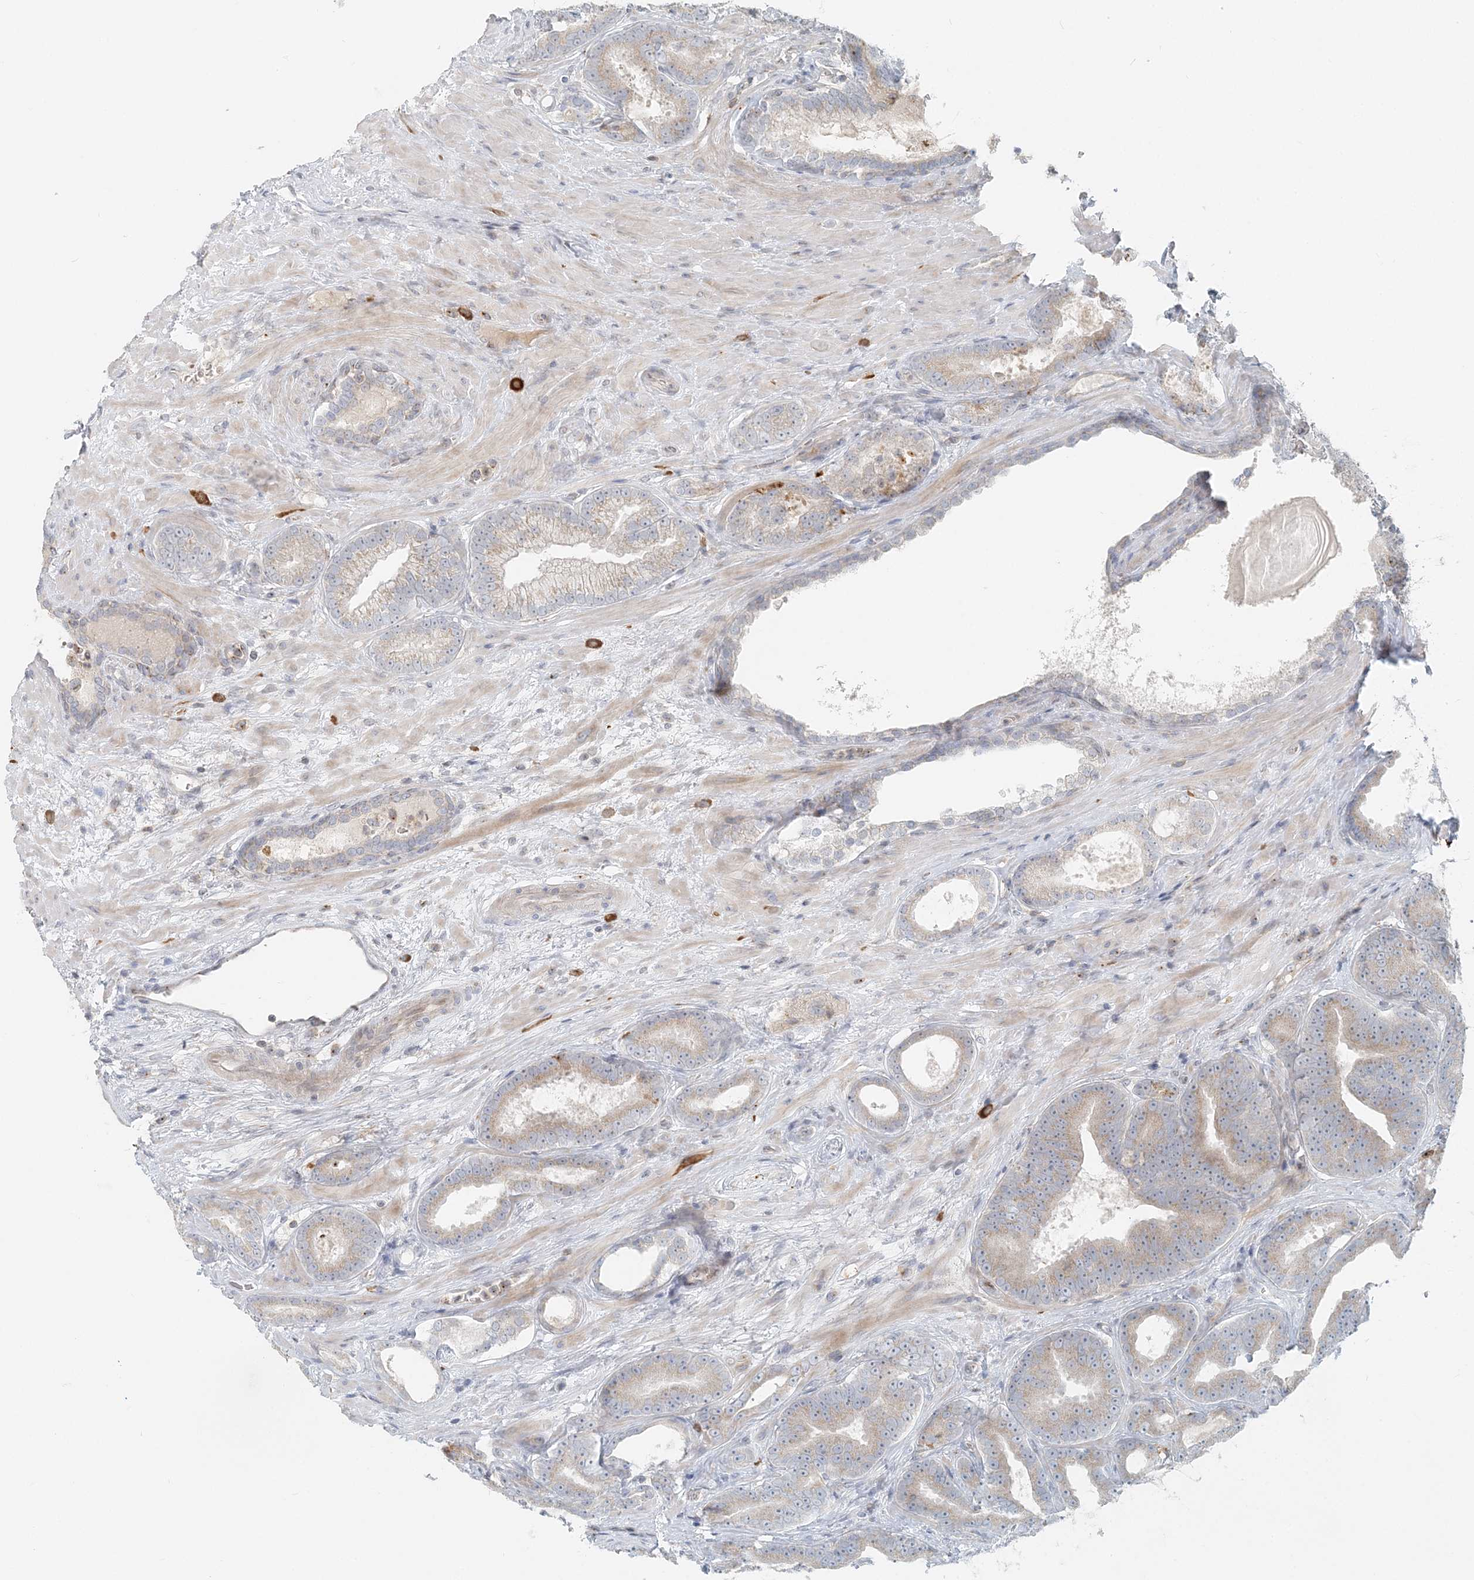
{"staining": {"intensity": "weak", "quantity": "<25%", "location": "cytoplasmic/membranous"}, "tissue": "prostate cancer", "cell_type": "Tumor cells", "image_type": "cancer", "snomed": [{"axis": "morphology", "description": "Adenocarcinoma, High grade"}, {"axis": "topography", "description": "Prostate"}], "caption": "IHC photomicrograph of human prostate adenocarcinoma (high-grade) stained for a protein (brown), which displays no positivity in tumor cells.", "gene": "NAA11", "patient": {"sex": "male", "age": 66}}